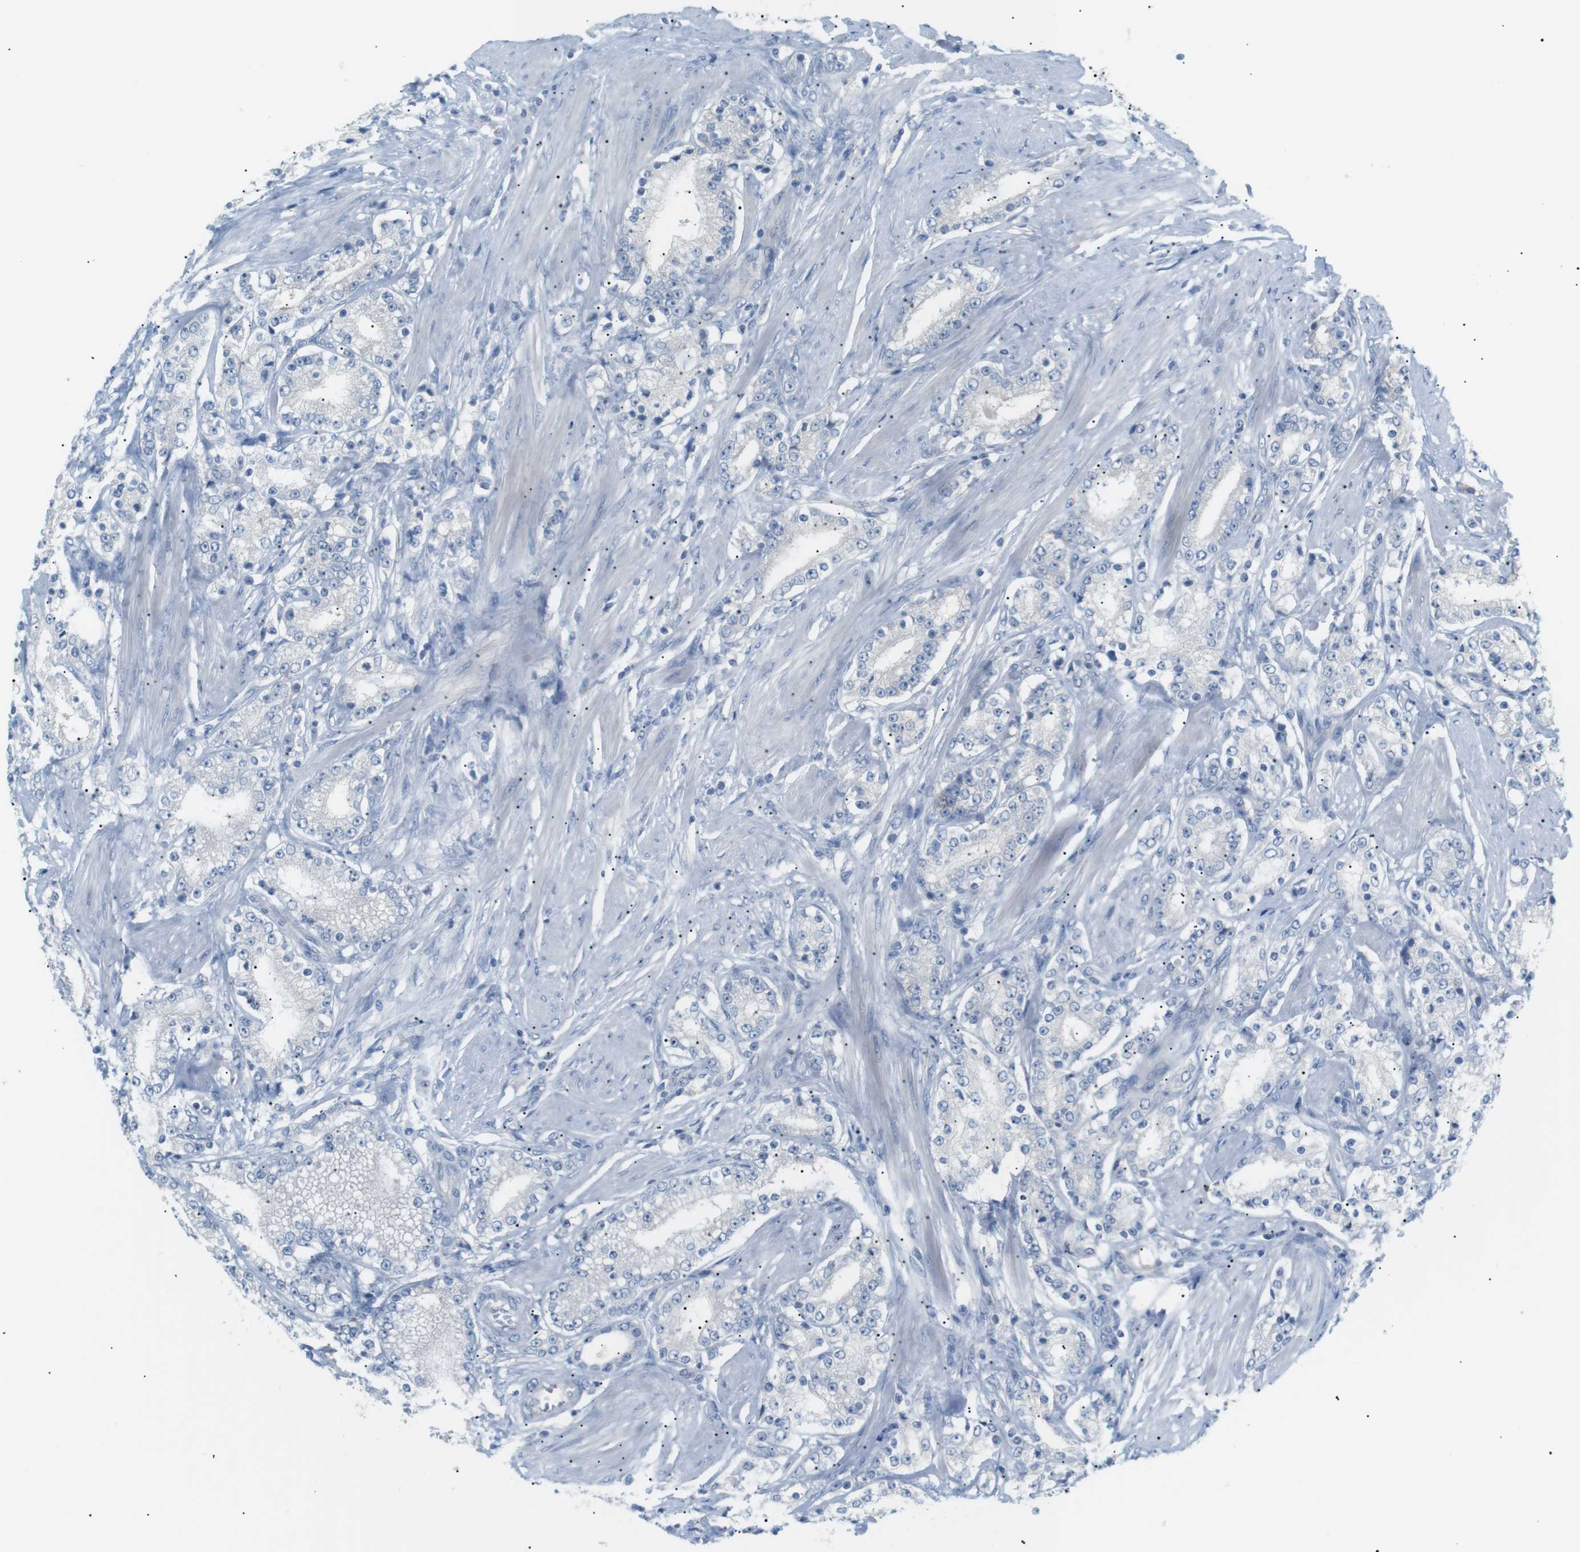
{"staining": {"intensity": "negative", "quantity": "none", "location": "none"}, "tissue": "prostate cancer", "cell_type": "Tumor cells", "image_type": "cancer", "snomed": [{"axis": "morphology", "description": "Adenocarcinoma, Low grade"}, {"axis": "topography", "description": "Prostate"}], "caption": "Tumor cells show no significant protein expression in prostate cancer (low-grade adenocarcinoma).", "gene": "CDH26", "patient": {"sex": "male", "age": 63}}